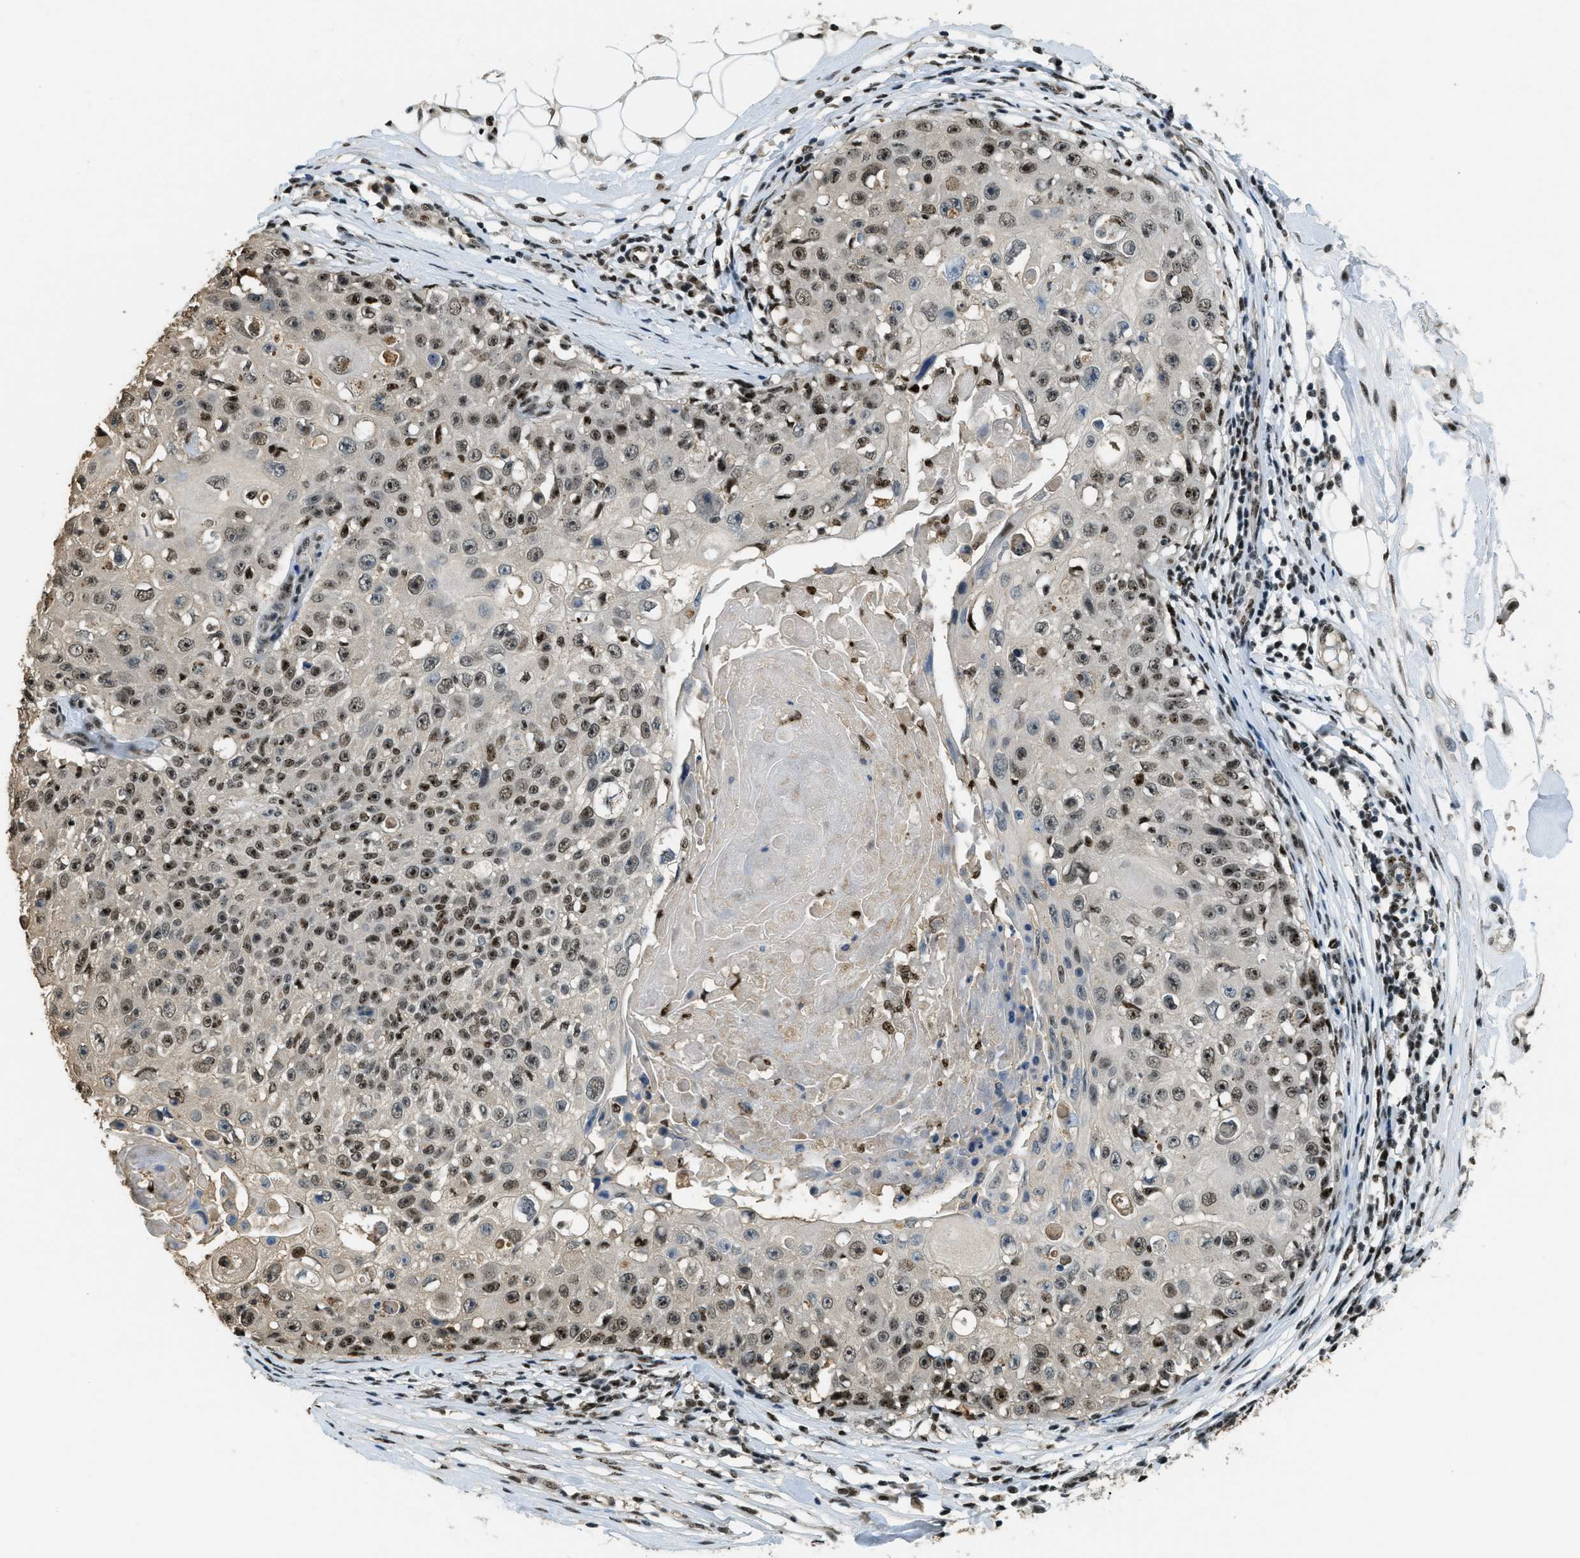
{"staining": {"intensity": "moderate", "quantity": ">75%", "location": "nuclear"}, "tissue": "skin cancer", "cell_type": "Tumor cells", "image_type": "cancer", "snomed": [{"axis": "morphology", "description": "Squamous cell carcinoma, NOS"}, {"axis": "topography", "description": "Skin"}], "caption": "IHC of squamous cell carcinoma (skin) reveals medium levels of moderate nuclear positivity in approximately >75% of tumor cells.", "gene": "SP100", "patient": {"sex": "male", "age": 86}}